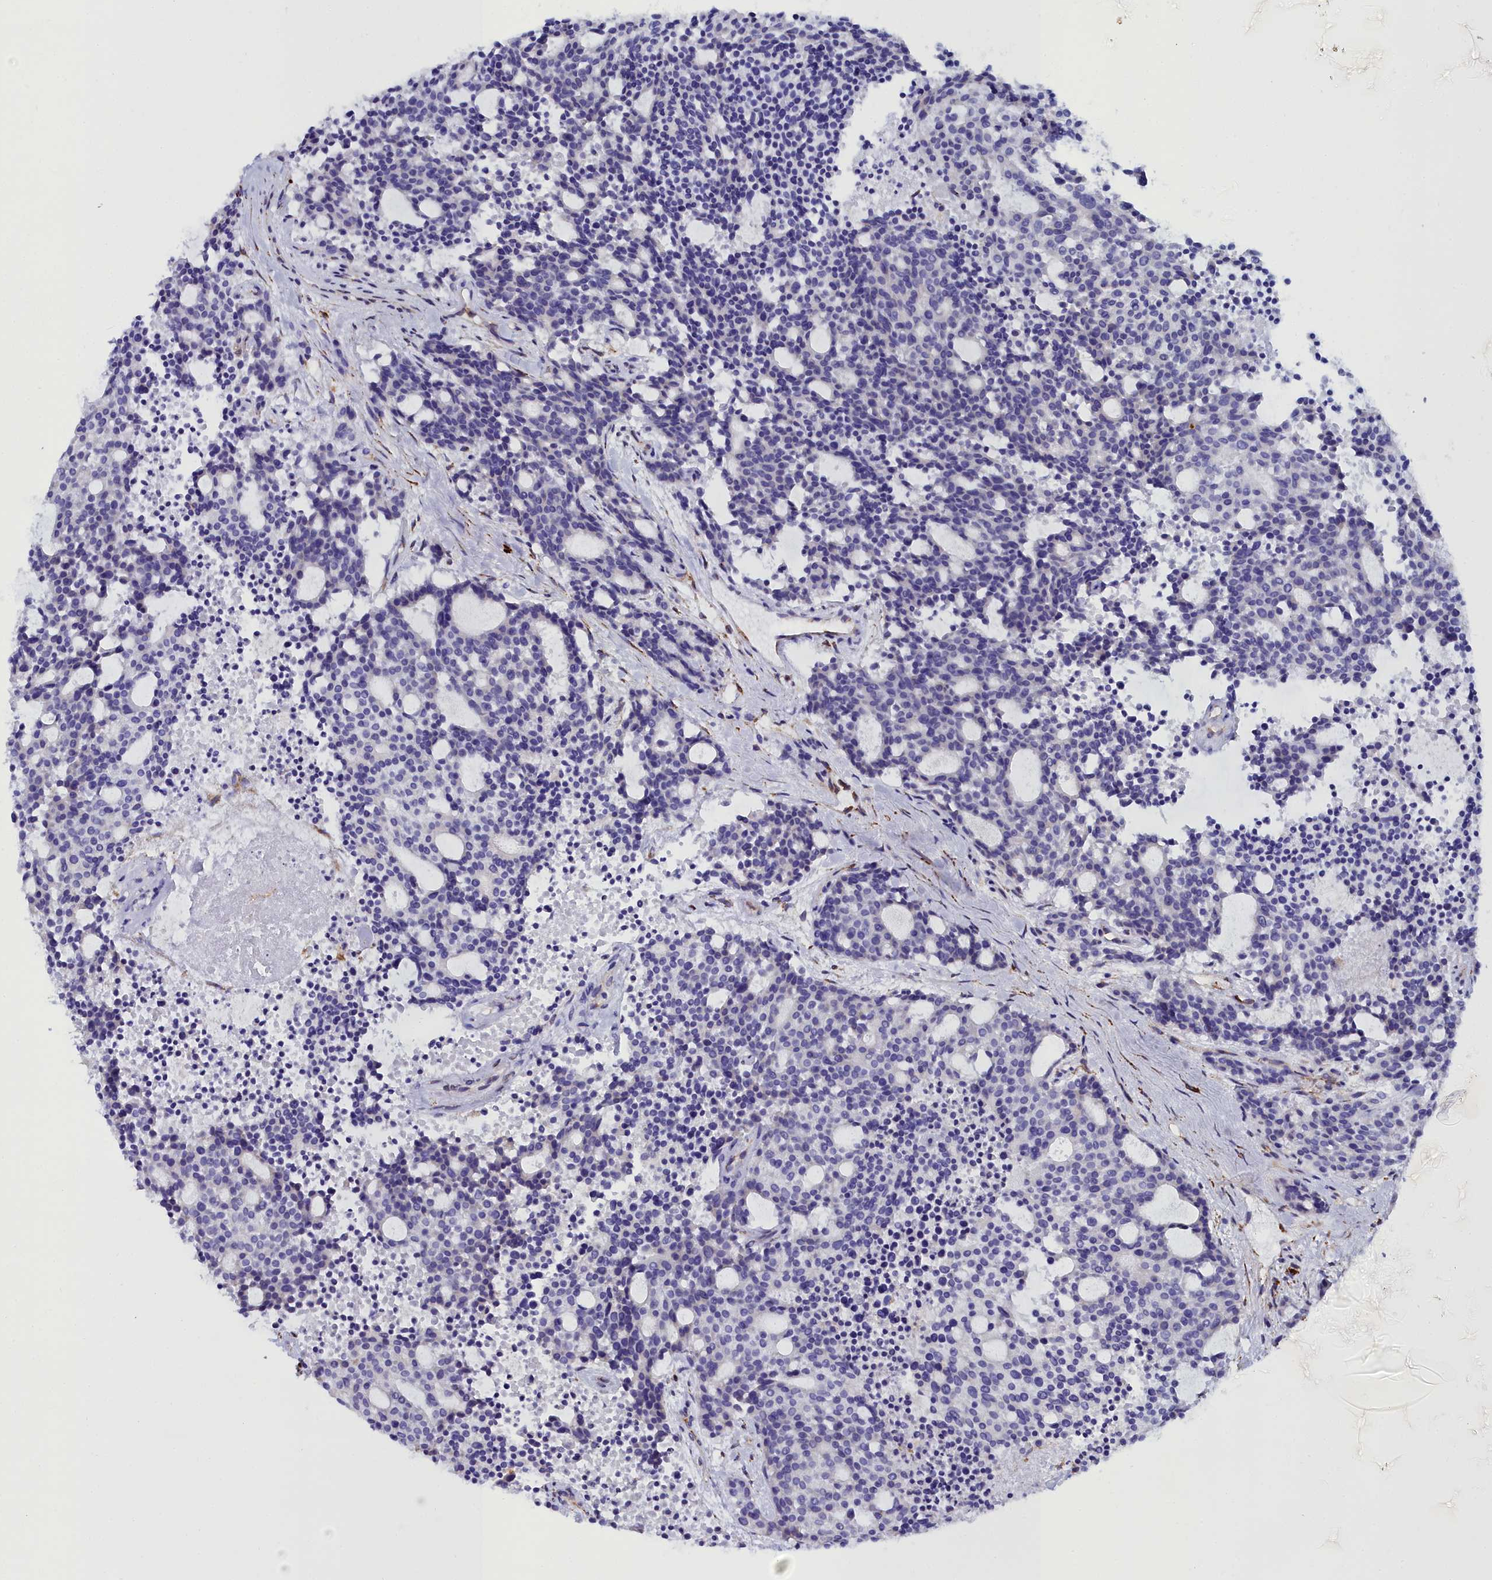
{"staining": {"intensity": "negative", "quantity": "none", "location": "none"}, "tissue": "carcinoid", "cell_type": "Tumor cells", "image_type": "cancer", "snomed": [{"axis": "morphology", "description": "Carcinoid, malignant, NOS"}, {"axis": "topography", "description": "Pancreas"}], "caption": "IHC histopathology image of neoplastic tissue: carcinoid stained with DAB displays no significant protein expression in tumor cells.", "gene": "TXNDC5", "patient": {"sex": "female", "age": 54}}